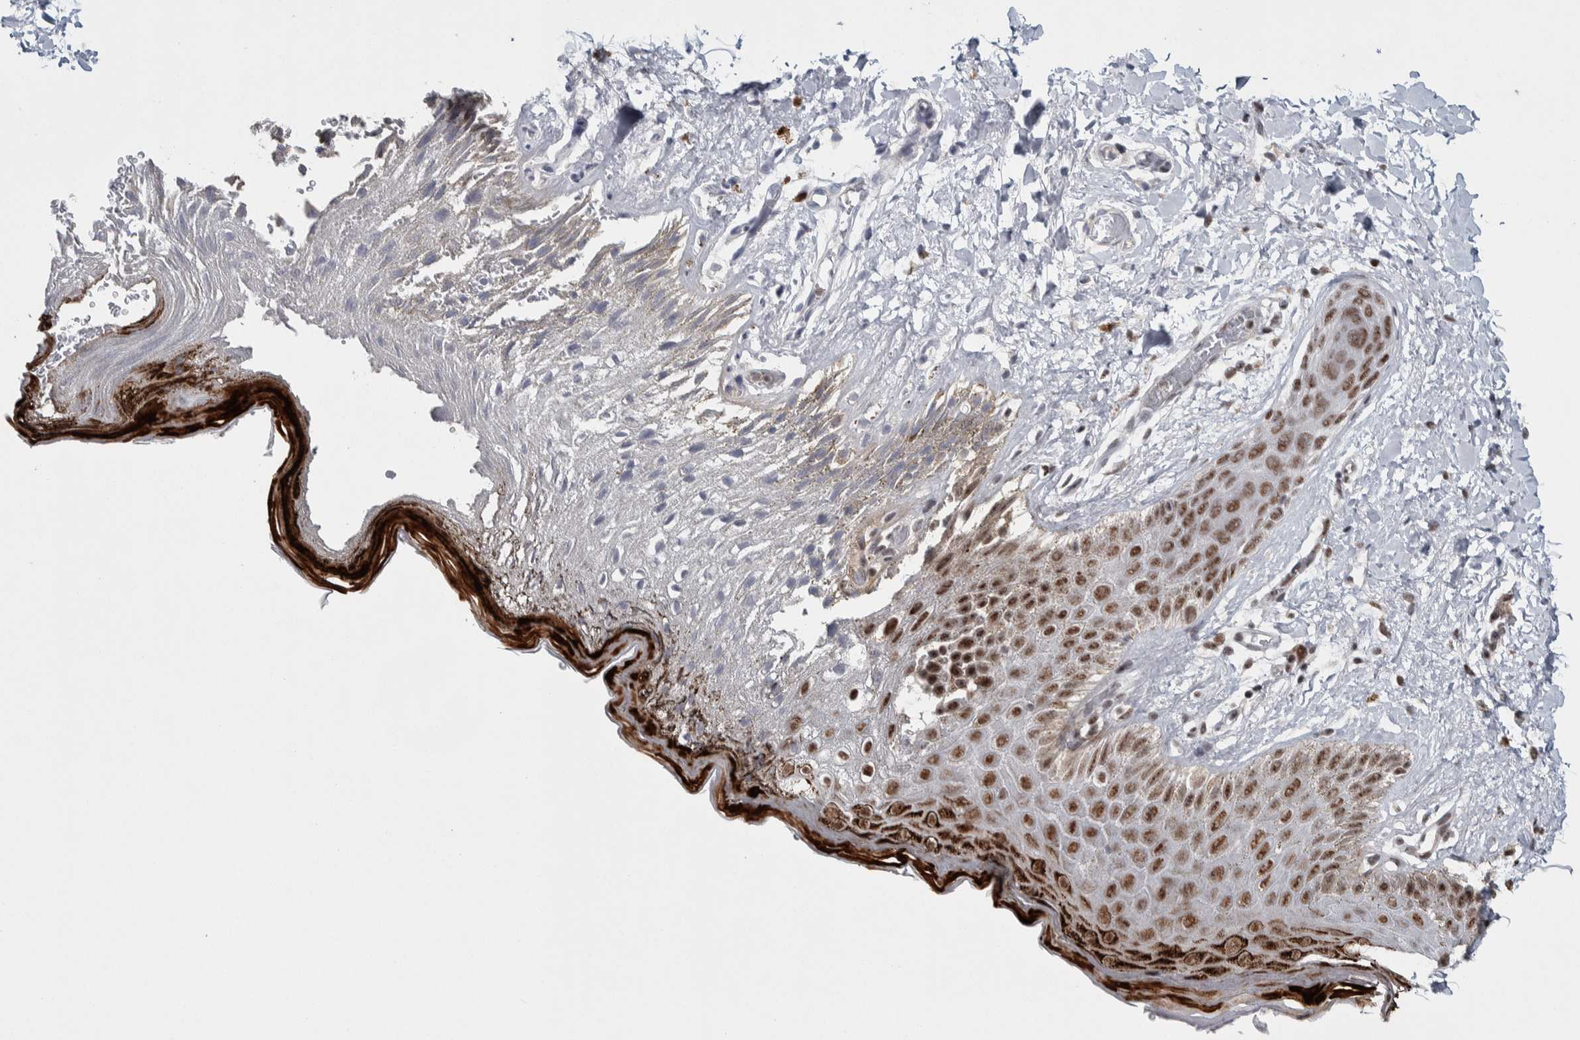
{"staining": {"intensity": "strong", "quantity": "25%-75%", "location": "cytoplasmic/membranous,nuclear"}, "tissue": "skin", "cell_type": "Epidermal cells", "image_type": "normal", "snomed": [{"axis": "morphology", "description": "Normal tissue, NOS"}, {"axis": "topography", "description": "Anal"}], "caption": "DAB (3,3'-diaminobenzidine) immunohistochemical staining of benign skin displays strong cytoplasmic/membranous,nuclear protein positivity in approximately 25%-75% of epidermal cells.", "gene": "ASPN", "patient": {"sex": "male", "age": 44}}